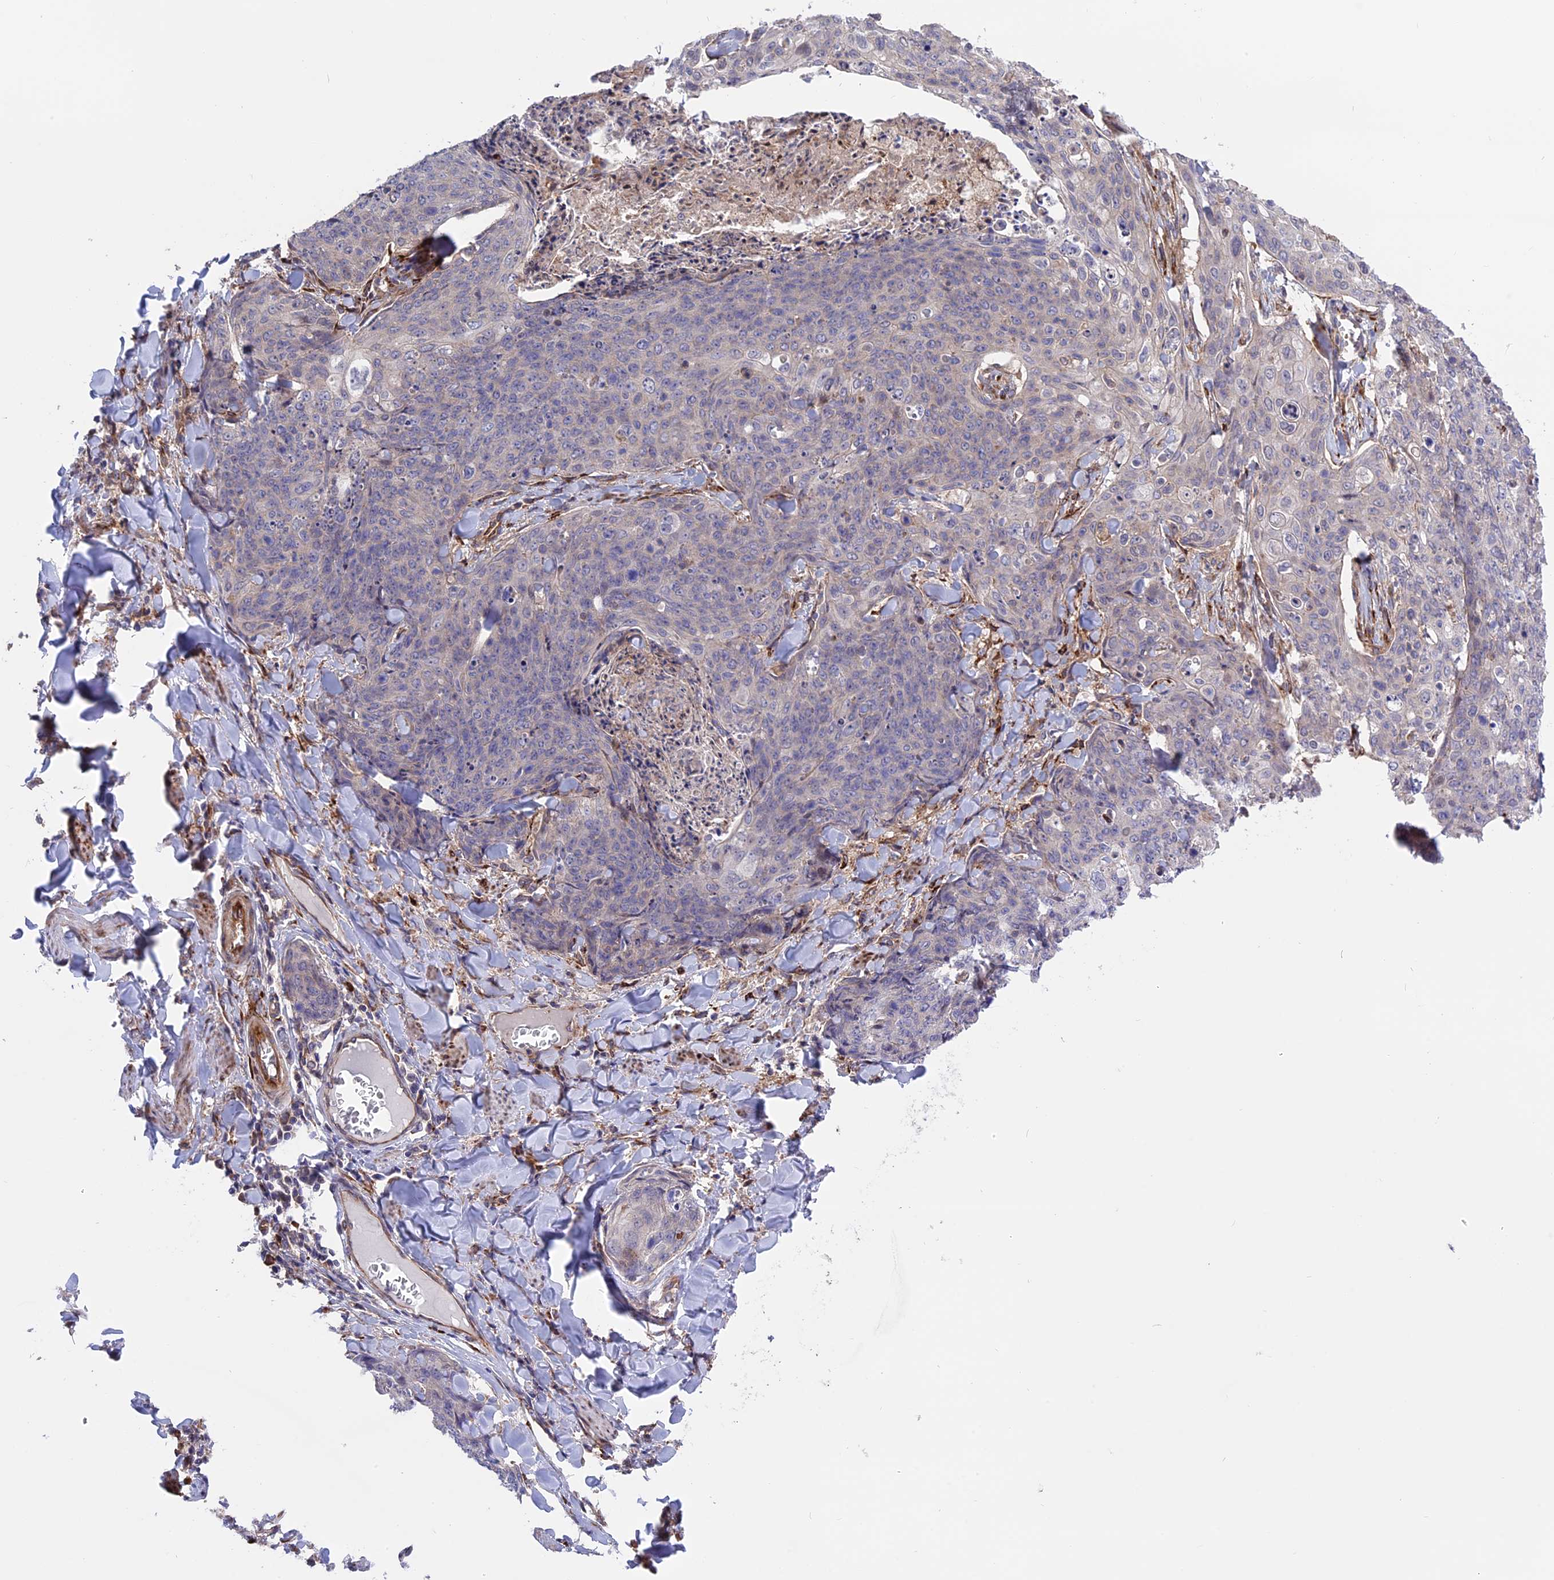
{"staining": {"intensity": "negative", "quantity": "none", "location": "none"}, "tissue": "skin cancer", "cell_type": "Tumor cells", "image_type": "cancer", "snomed": [{"axis": "morphology", "description": "Squamous cell carcinoma, NOS"}, {"axis": "topography", "description": "Skin"}, {"axis": "topography", "description": "Vulva"}], "caption": "High magnification brightfield microscopy of skin cancer stained with DAB (3,3'-diaminobenzidine) (brown) and counterstained with hematoxylin (blue): tumor cells show no significant expression.", "gene": "DDX60L", "patient": {"sex": "female", "age": 85}}